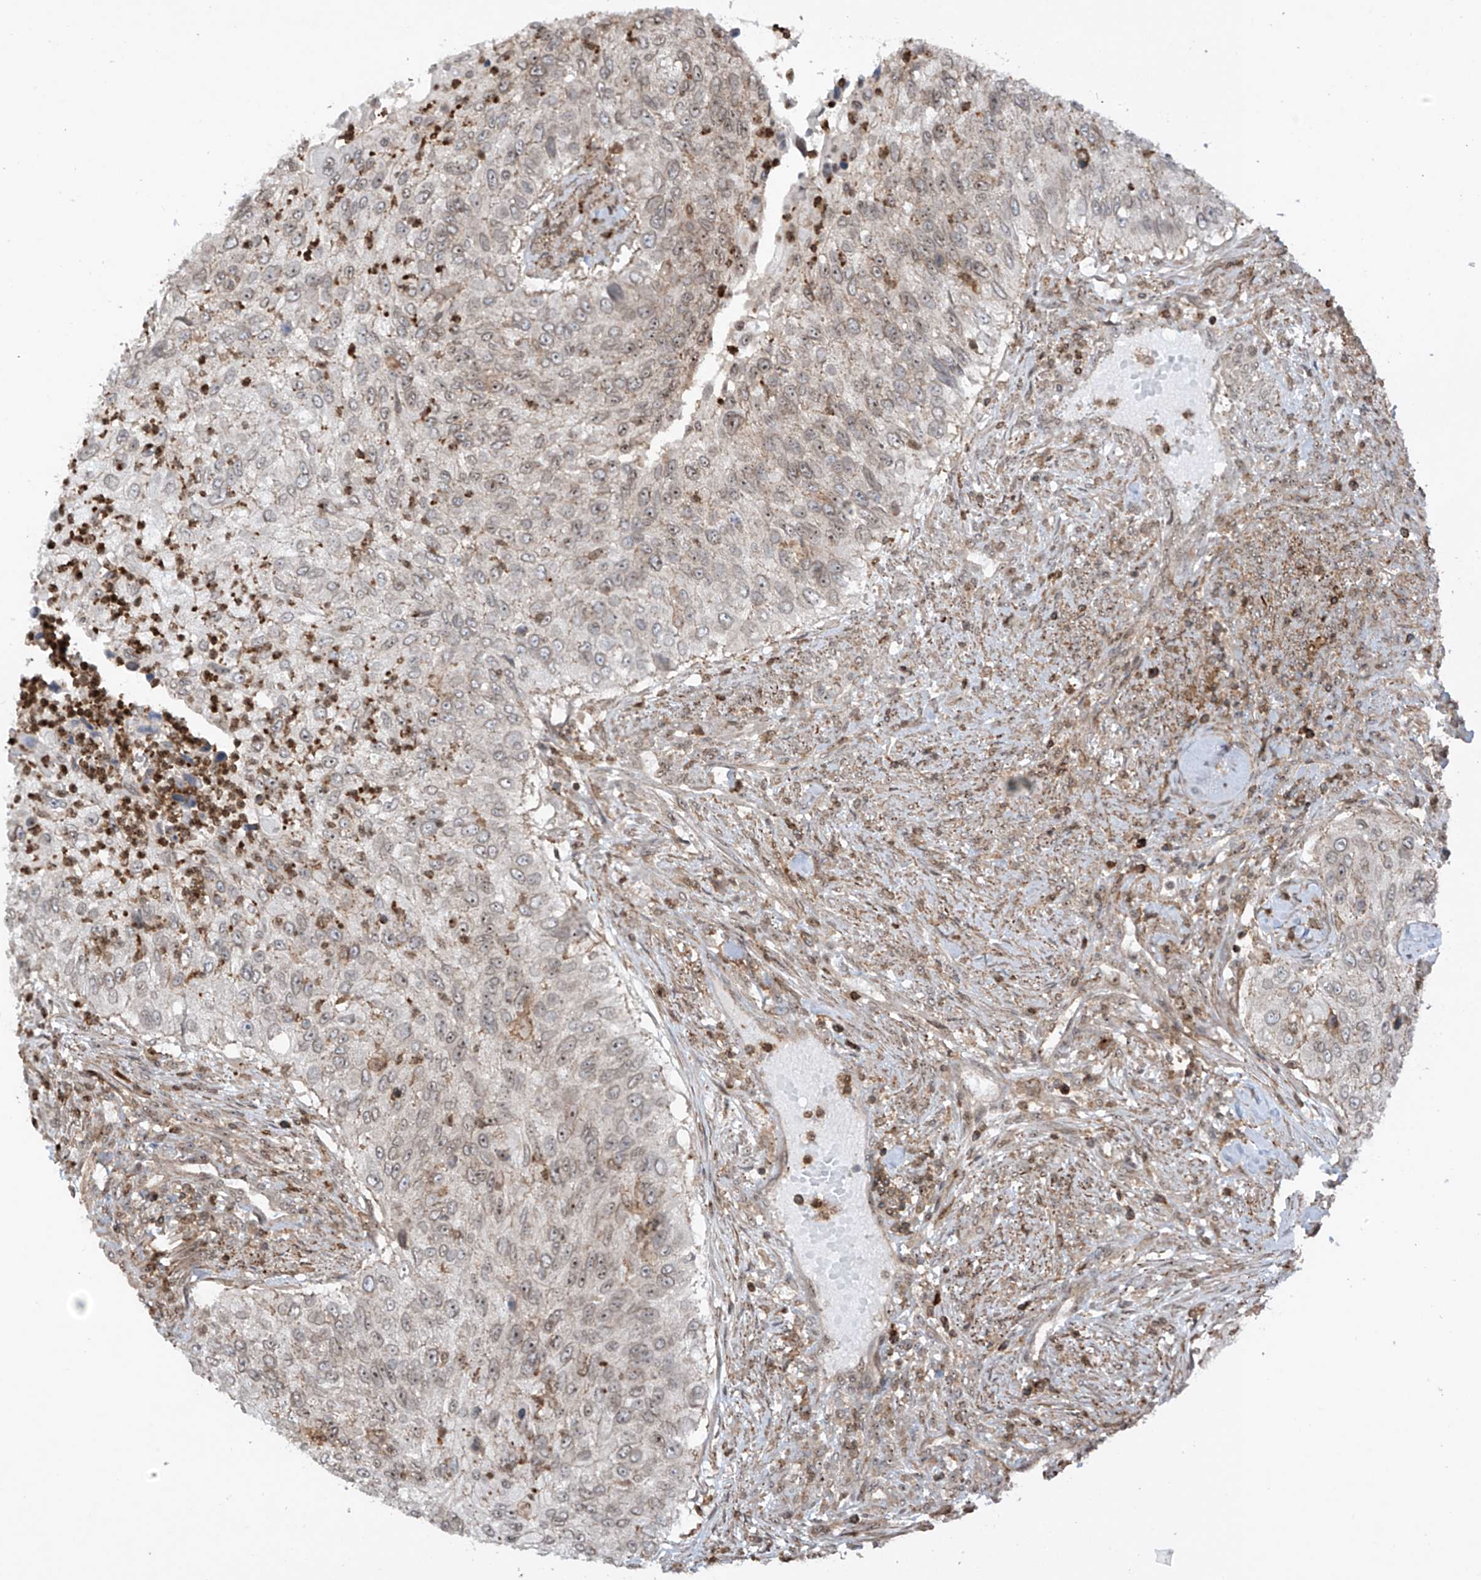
{"staining": {"intensity": "weak", "quantity": "<25%", "location": "nuclear"}, "tissue": "urothelial cancer", "cell_type": "Tumor cells", "image_type": "cancer", "snomed": [{"axis": "morphology", "description": "Urothelial carcinoma, High grade"}, {"axis": "topography", "description": "Urinary bladder"}], "caption": "Tumor cells are negative for brown protein staining in high-grade urothelial carcinoma. (DAB immunohistochemistry visualized using brightfield microscopy, high magnification).", "gene": "REPIN1", "patient": {"sex": "female", "age": 60}}